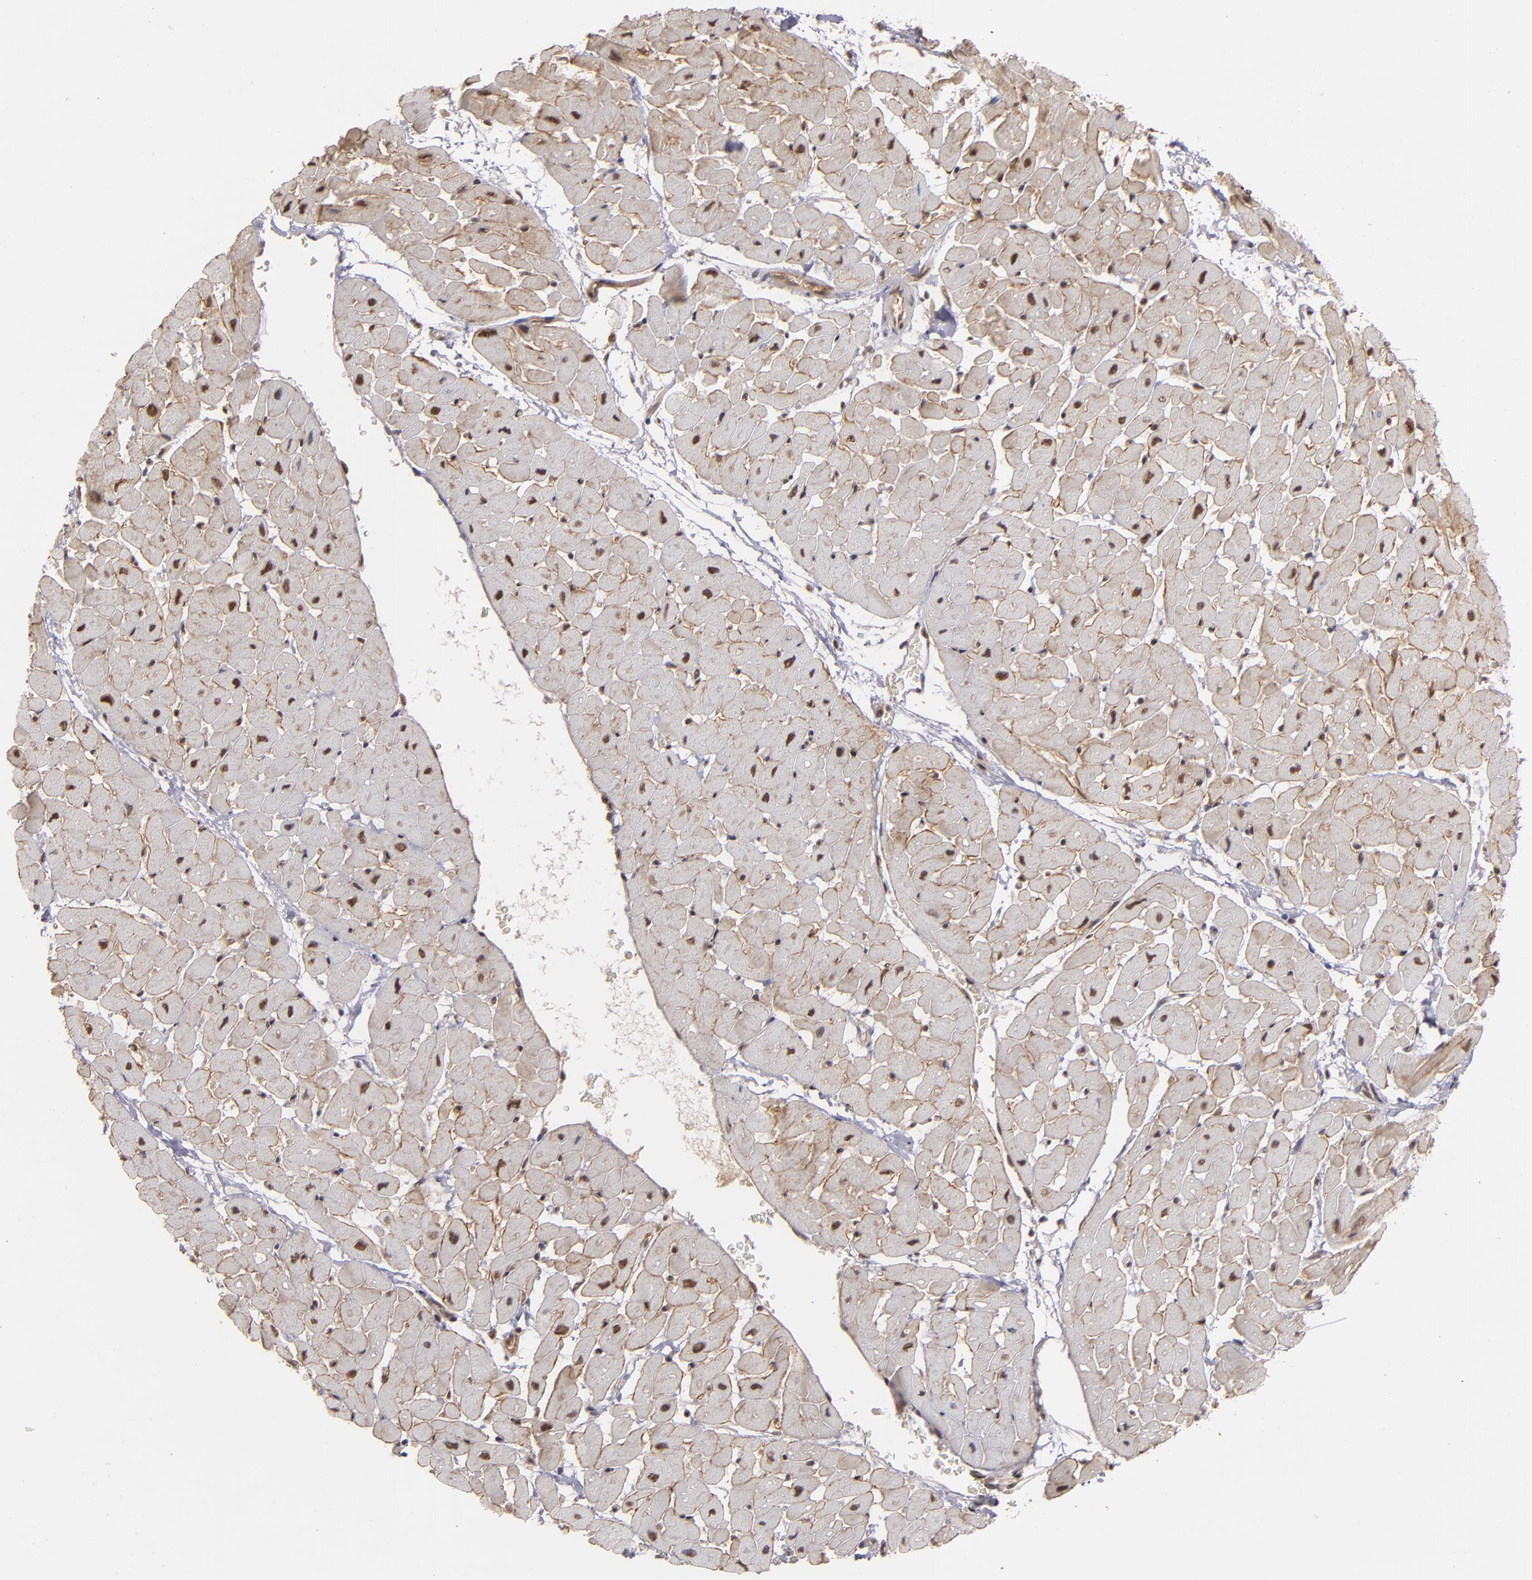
{"staining": {"intensity": "weak", "quantity": ">75%", "location": "cytoplasmic/membranous,nuclear"}, "tissue": "heart muscle", "cell_type": "Cardiomyocytes", "image_type": "normal", "snomed": [{"axis": "morphology", "description": "Normal tissue, NOS"}, {"axis": "topography", "description": "Heart"}], "caption": "Heart muscle stained with IHC reveals weak cytoplasmic/membranous,nuclear expression in about >75% of cardiomyocytes. (brown staining indicates protein expression, while blue staining denotes nuclei).", "gene": "ZNF75A", "patient": {"sex": "male", "age": 45}}